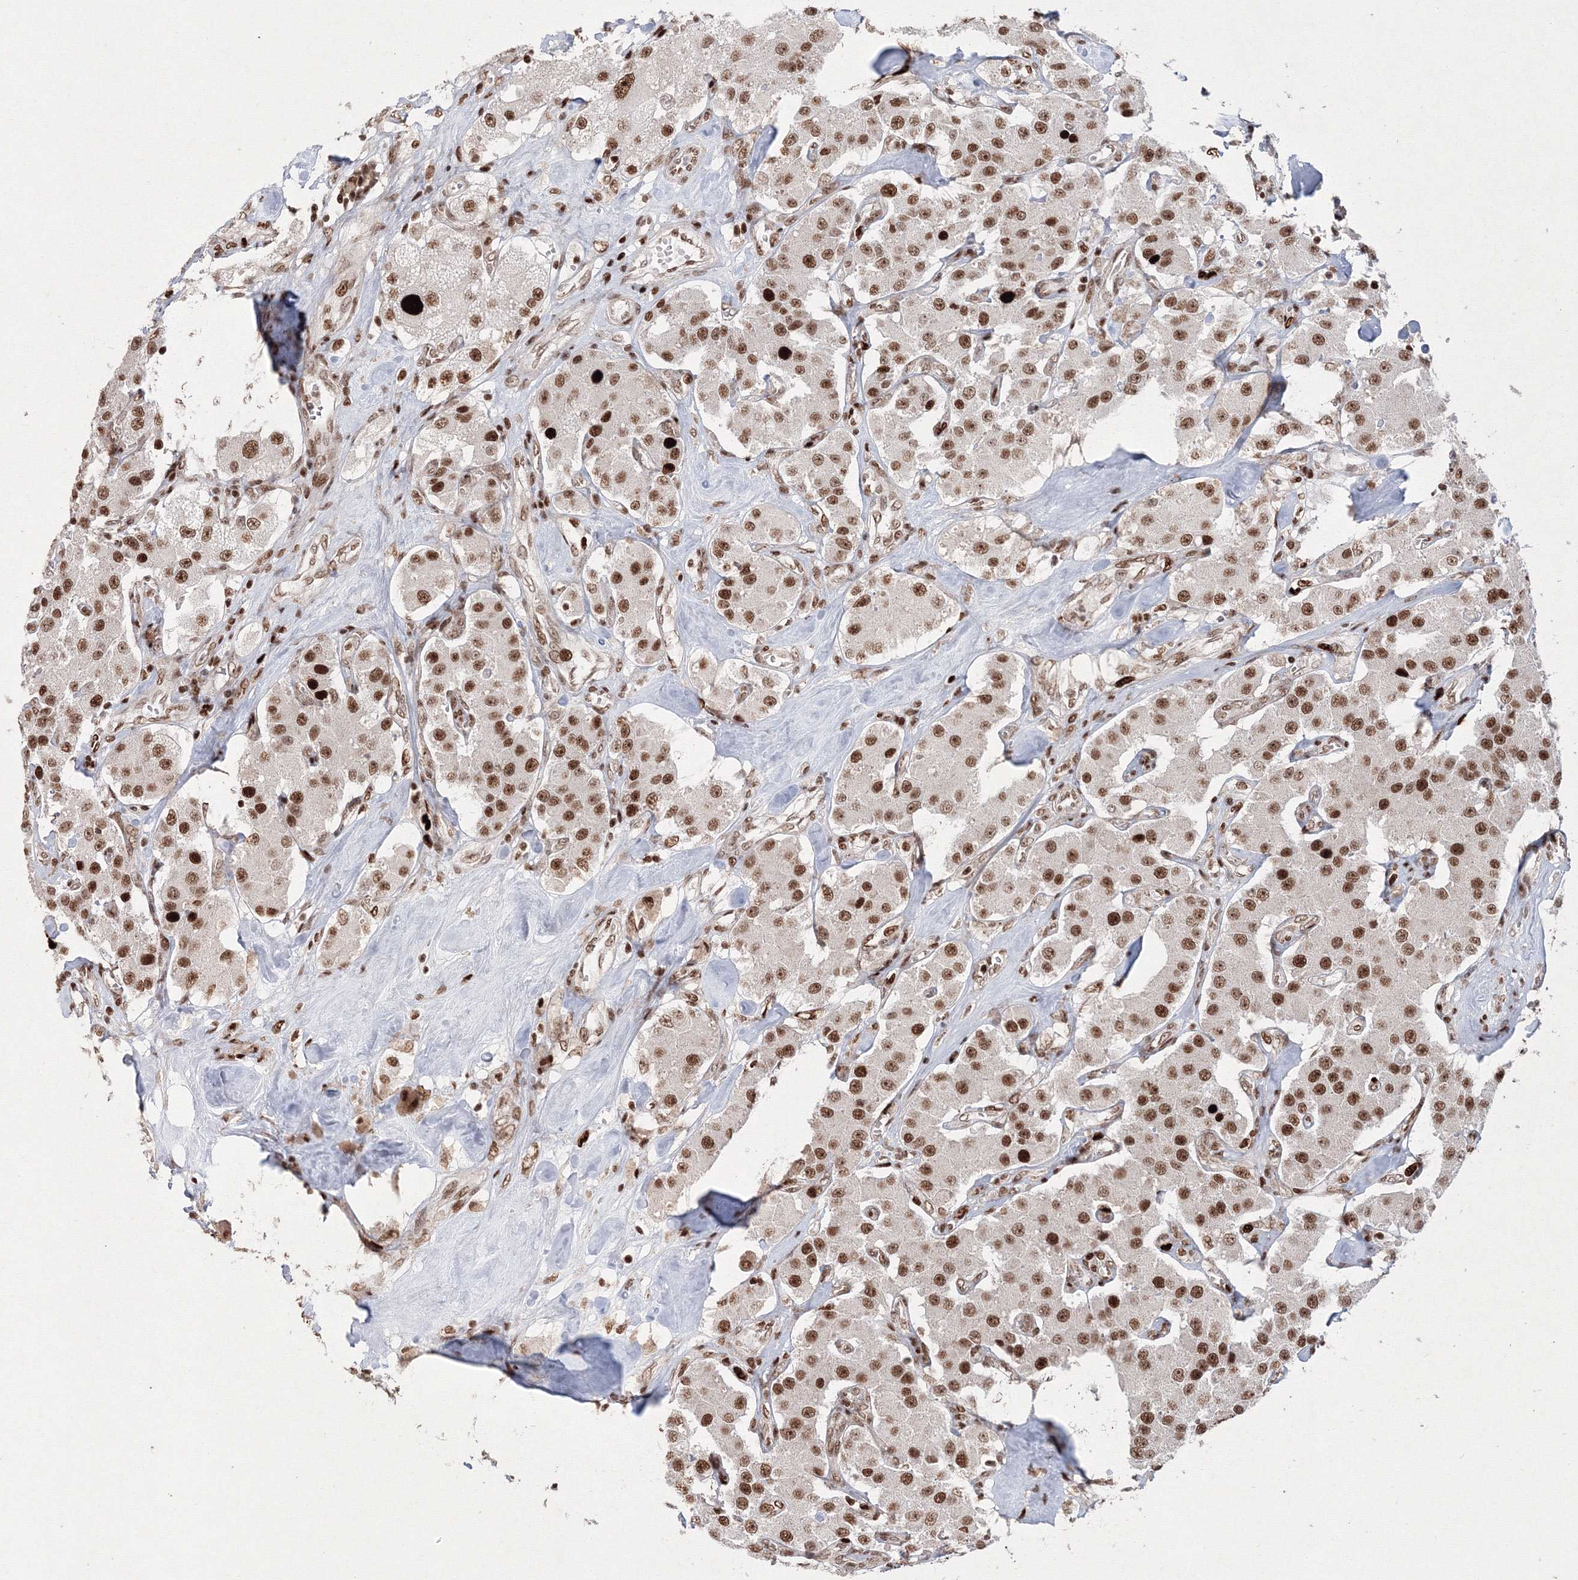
{"staining": {"intensity": "moderate", "quantity": ">75%", "location": "nuclear"}, "tissue": "carcinoid", "cell_type": "Tumor cells", "image_type": "cancer", "snomed": [{"axis": "morphology", "description": "Carcinoid, malignant, NOS"}, {"axis": "topography", "description": "Pancreas"}], "caption": "Malignant carcinoid was stained to show a protein in brown. There is medium levels of moderate nuclear staining in about >75% of tumor cells.", "gene": "LIG1", "patient": {"sex": "male", "age": 41}}